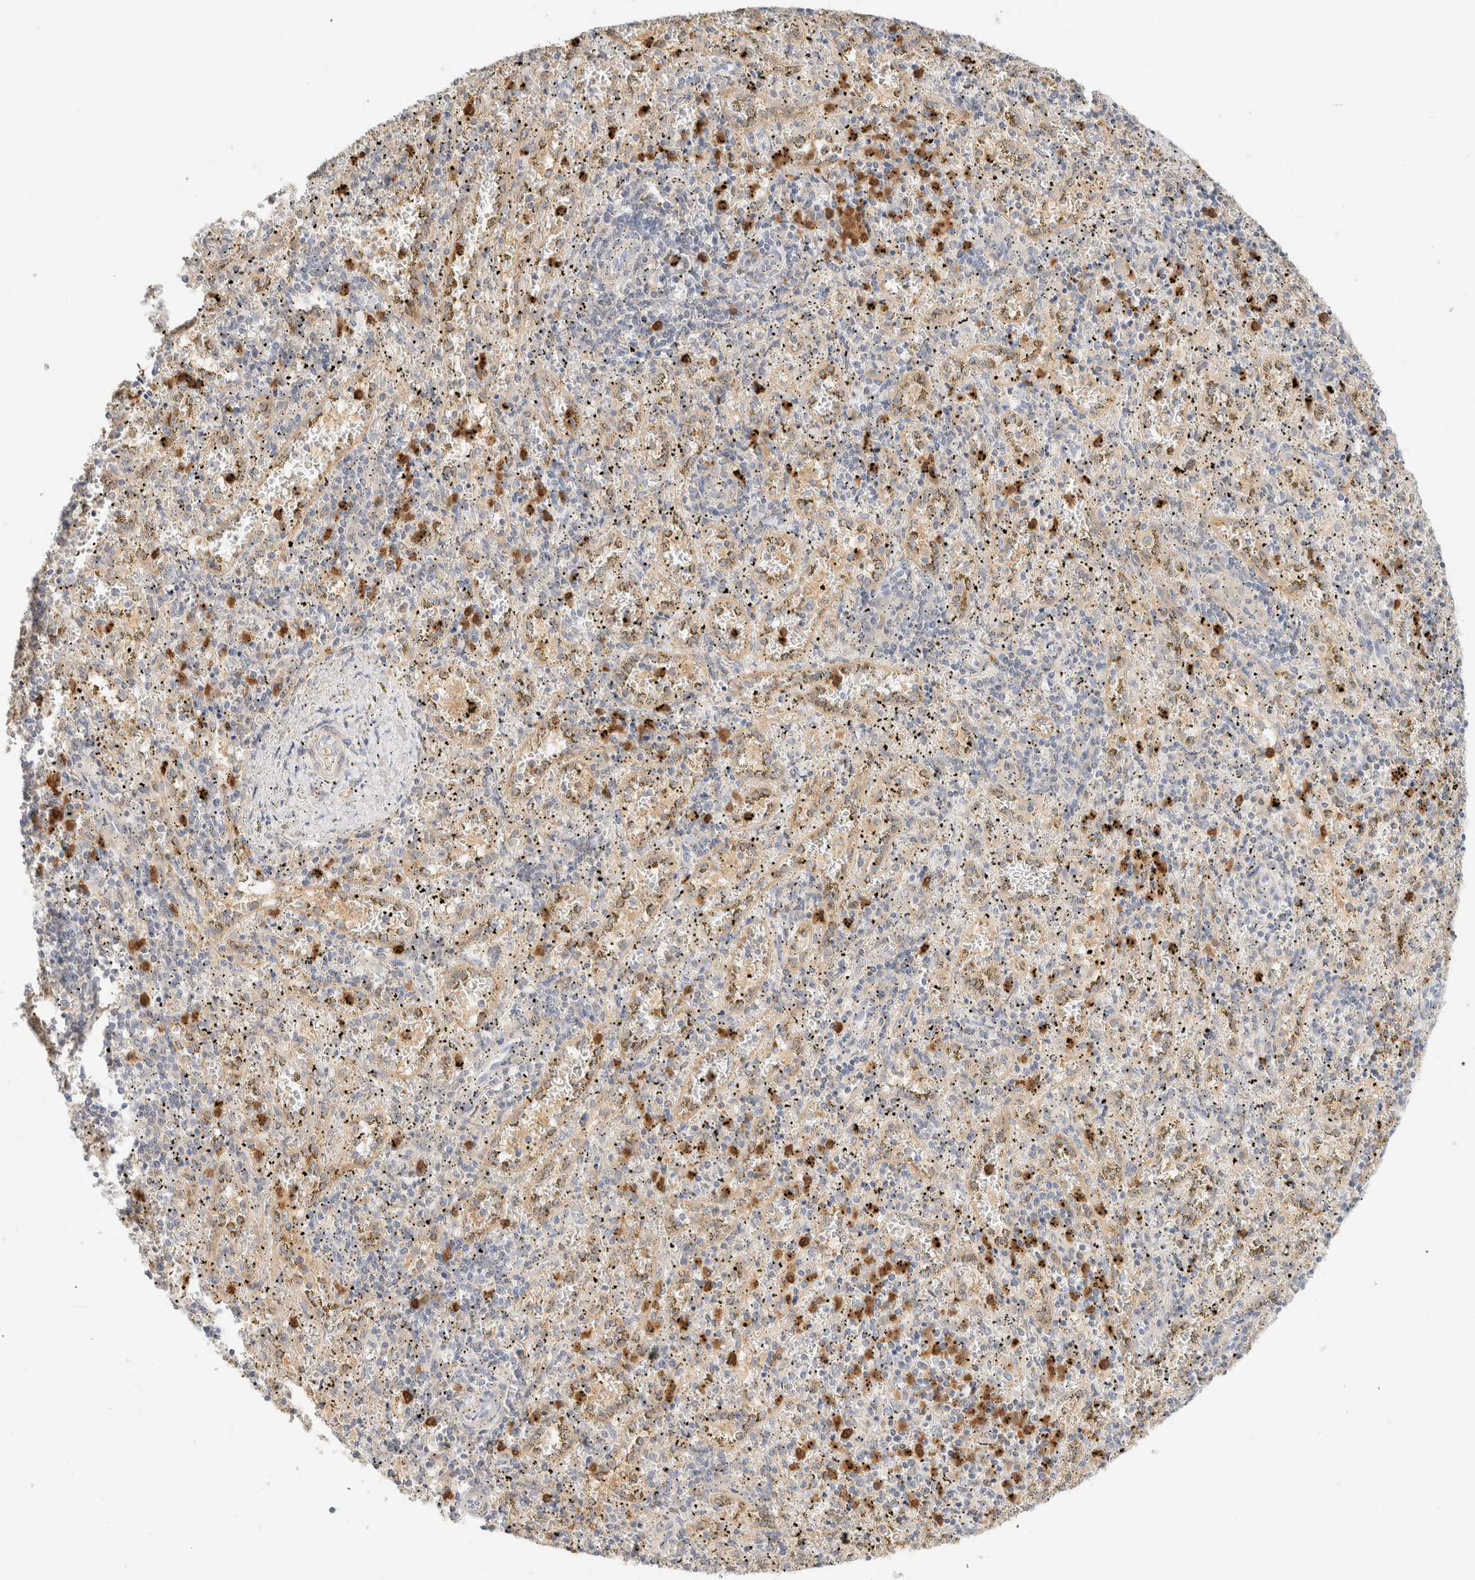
{"staining": {"intensity": "moderate", "quantity": "25%-75%", "location": "cytoplasmic/membranous"}, "tissue": "spleen", "cell_type": "Cells in red pulp", "image_type": "normal", "snomed": [{"axis": "morphology", "description": "Normal tissue, NOS"}, {"axis": "topography", "description": "Spleen"}], "caption": "Immunohistochemistry (IHC) (DAB) staining of unremarkable spleen reveals moderate cytoplasmic/membranous protein positivity in approximately 25%-75% of cells in red pulp.", "gene": "GPI", "patient": {"sex": "male", "age": 11}}